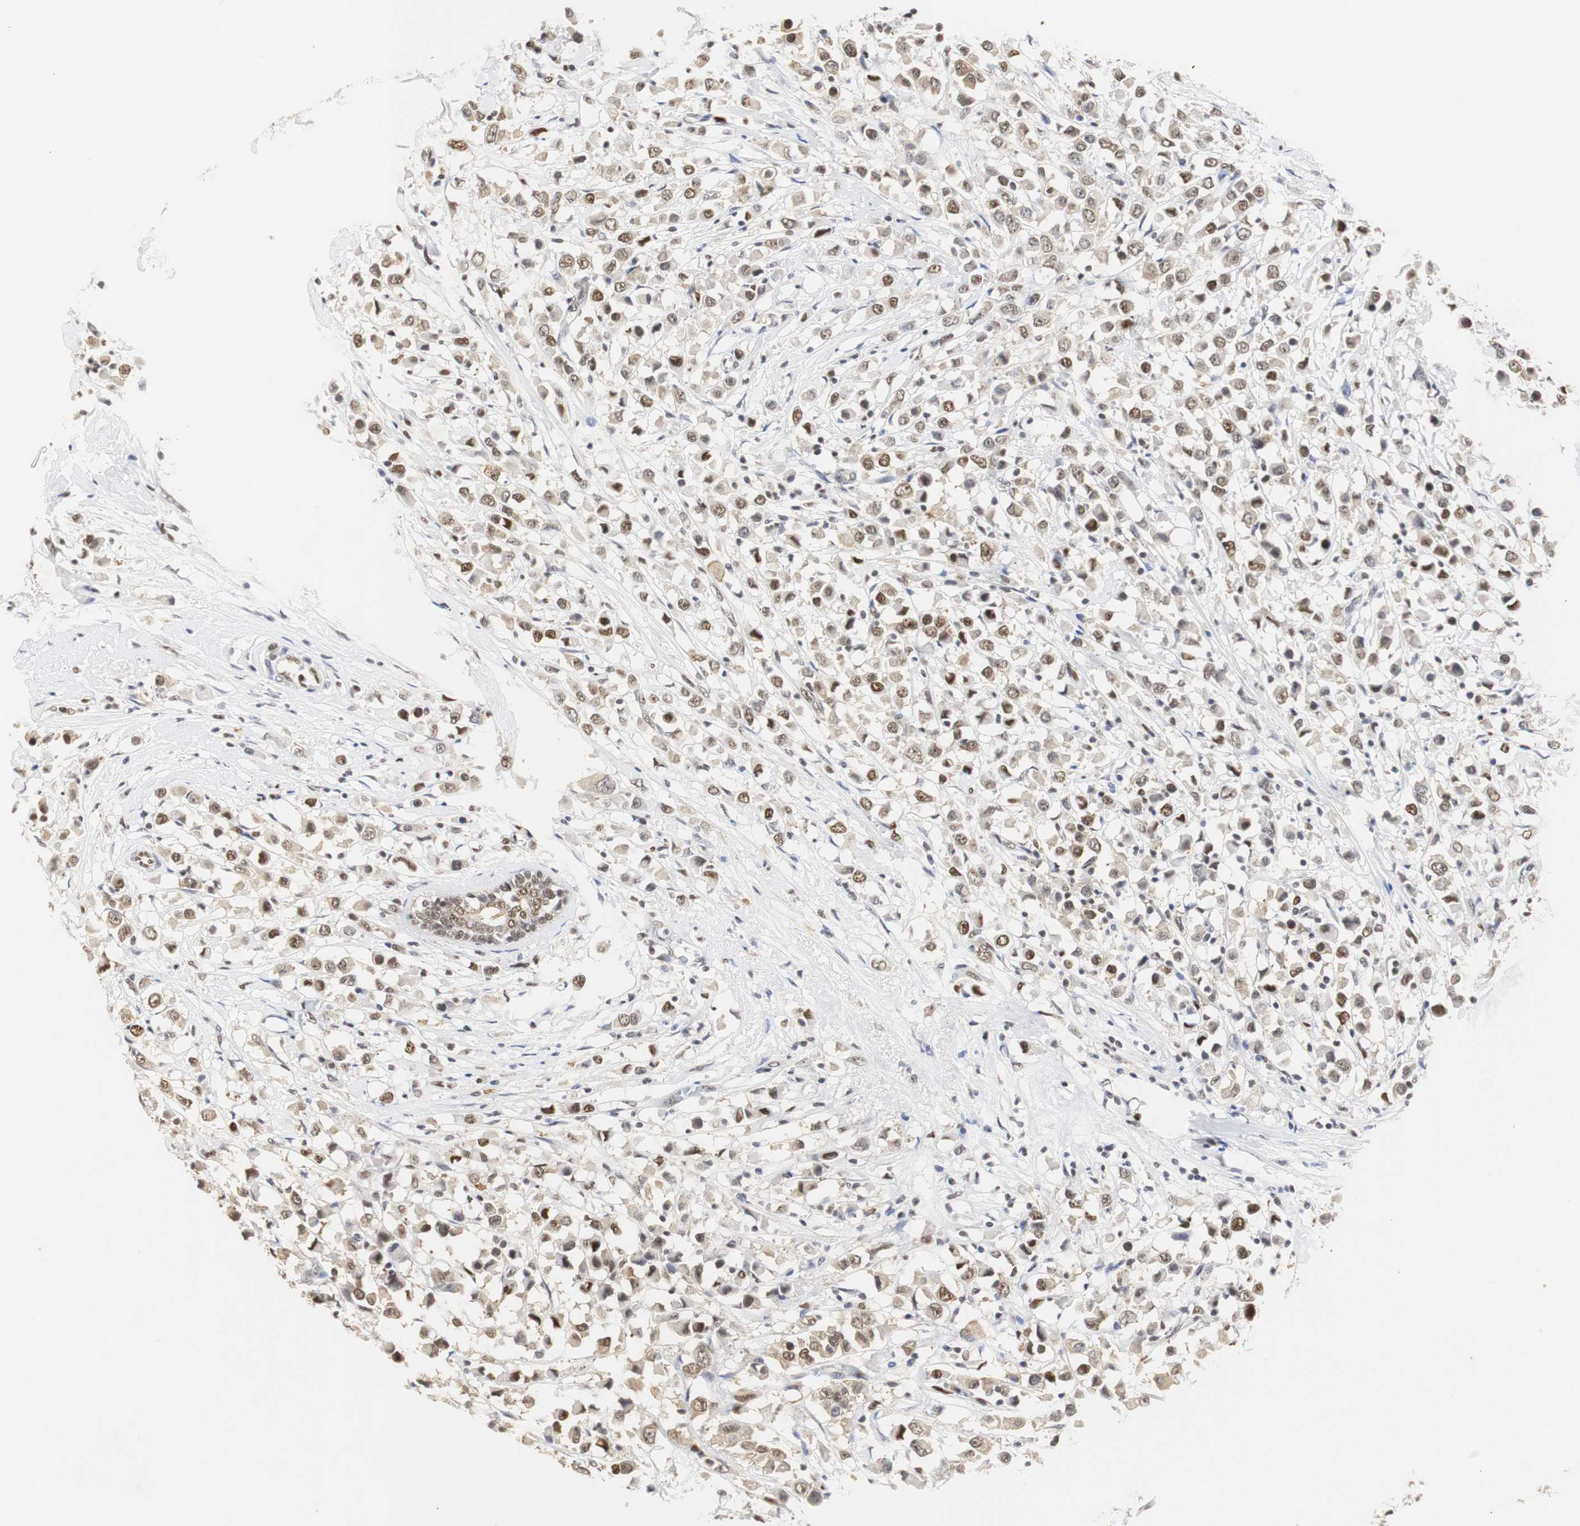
{"staining": {"intensity": "moderate", "quantity": "25%-75%", "location": "nuclear"}, "tissue": "breast cancer", "cell_type": "Tumor cells", "image_type": "cancer", "snomed": [{"axis": "morphology", "description": "Duct carcinoma"}, {"axis": "topography", "description": "Breast"}], "caption": "This histopathology image reveals intraductal carcinoma (breast) stained with IHC to label a protein in brown. The nuclear of tumor cells show moderate positivity for the protein. Nuclei are counter-stained blue.", "gene": "ZFC3H1", "patient": {"sex": "female", "age": 61}}